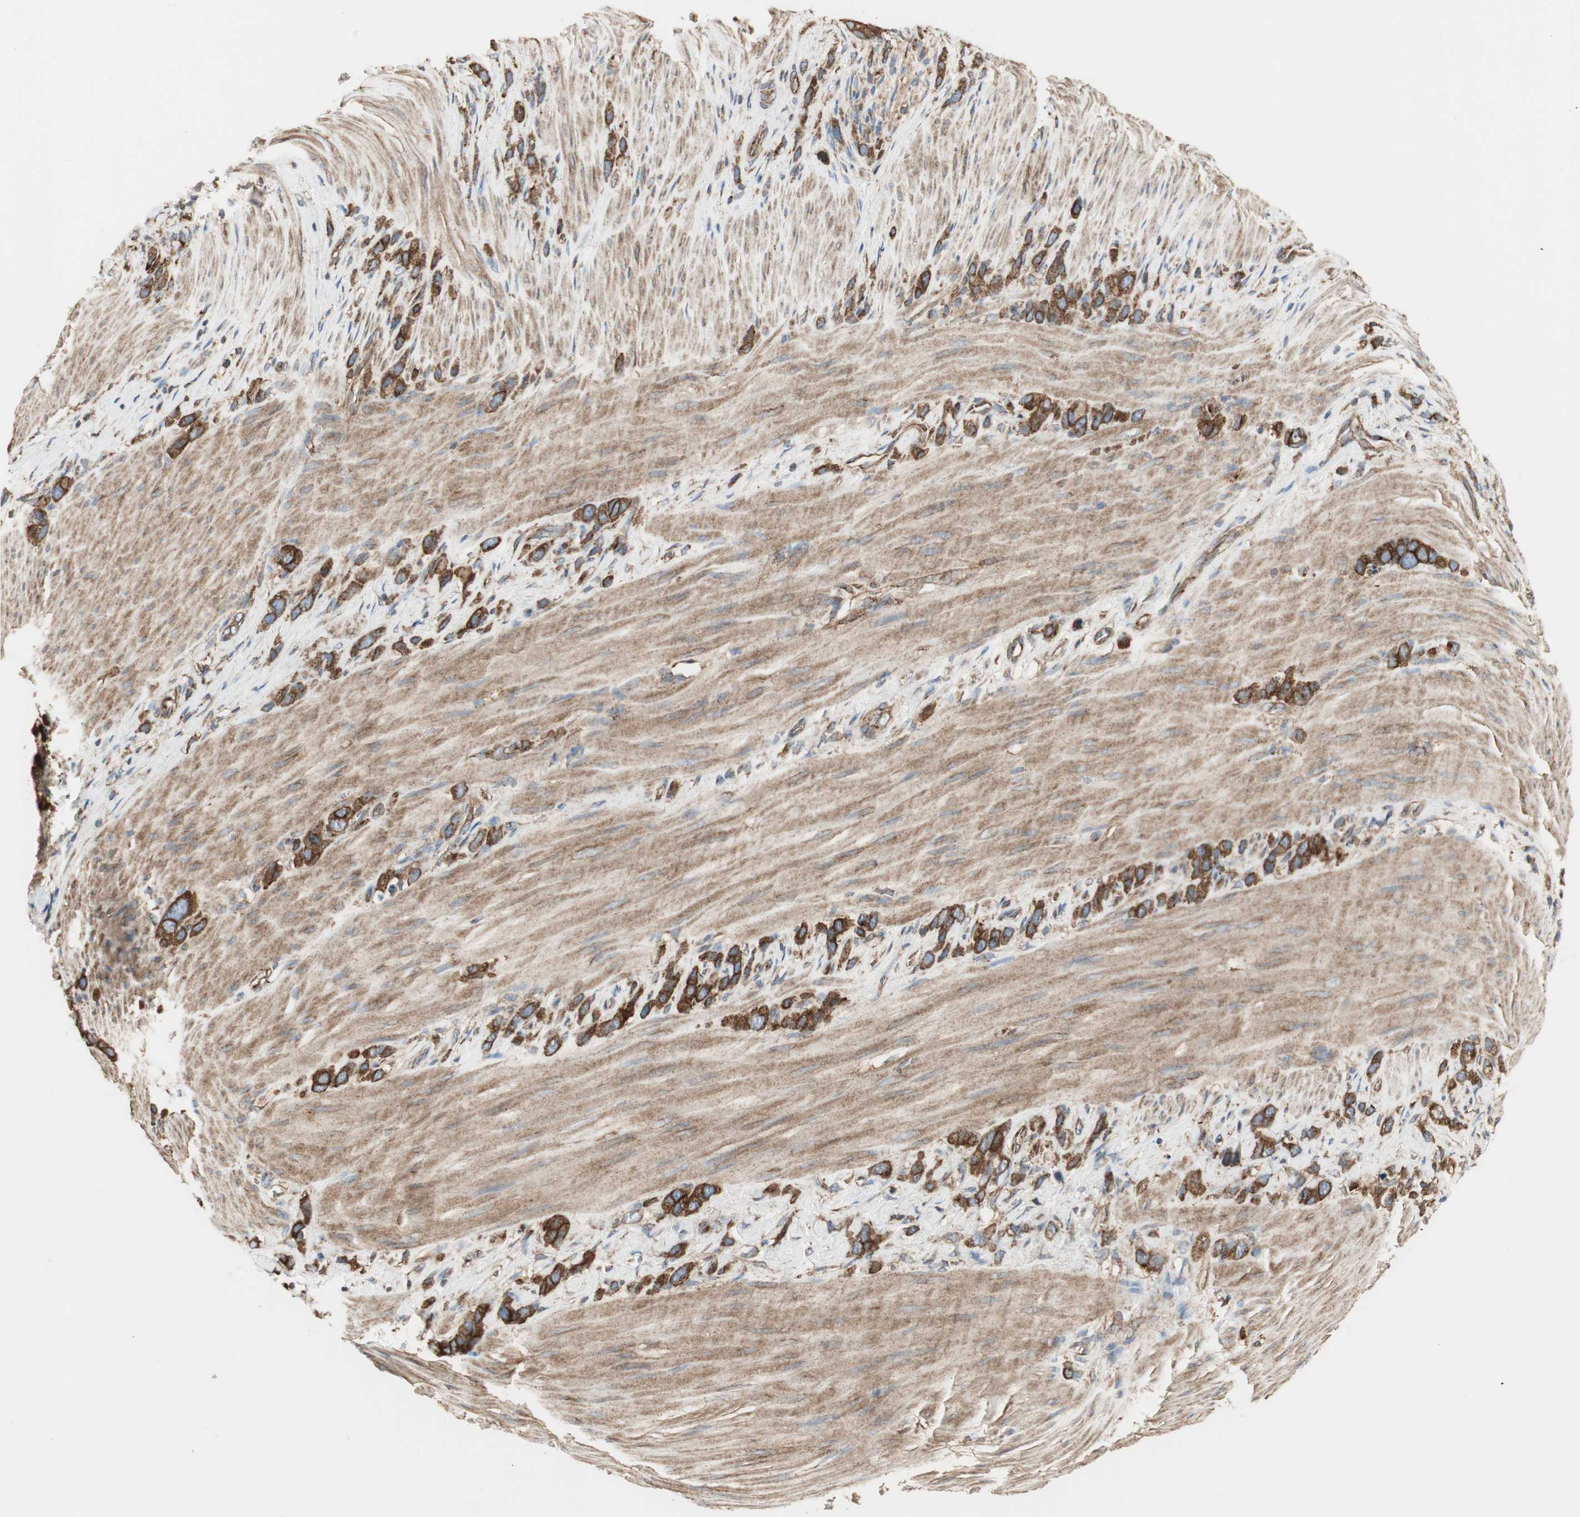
{"staining": {"intensity": "strong", "quantity": ">75%", "location": "cytoplasmic/membranous"}, "tissue": "stomach cancer", "cell_type": "Tumor cells", "image_type": "cancer", "snomed": [{"axis": "morphology", "description": "Normal tissue, NOS"}, {"axis": "morphology", "description": "Adenocarcinoma, NOS"}, {"axis": "morphology", "description": "Adenocarcinoma, High grade"}, {"axis": "topography", "description": "Stomach, upper"}, {"axis": "topography", "description": "Stomach"}], "caption": "Immunohistochemistry image of human stomach cancer (adenocarcinoma) stained for a protein (brown), which shows high levels of strong cytoplasmic/membranous expression in approximately >75% of tumor cells.", "gene": "H6PD", "patient": {"sex": "female", "age": 65}}